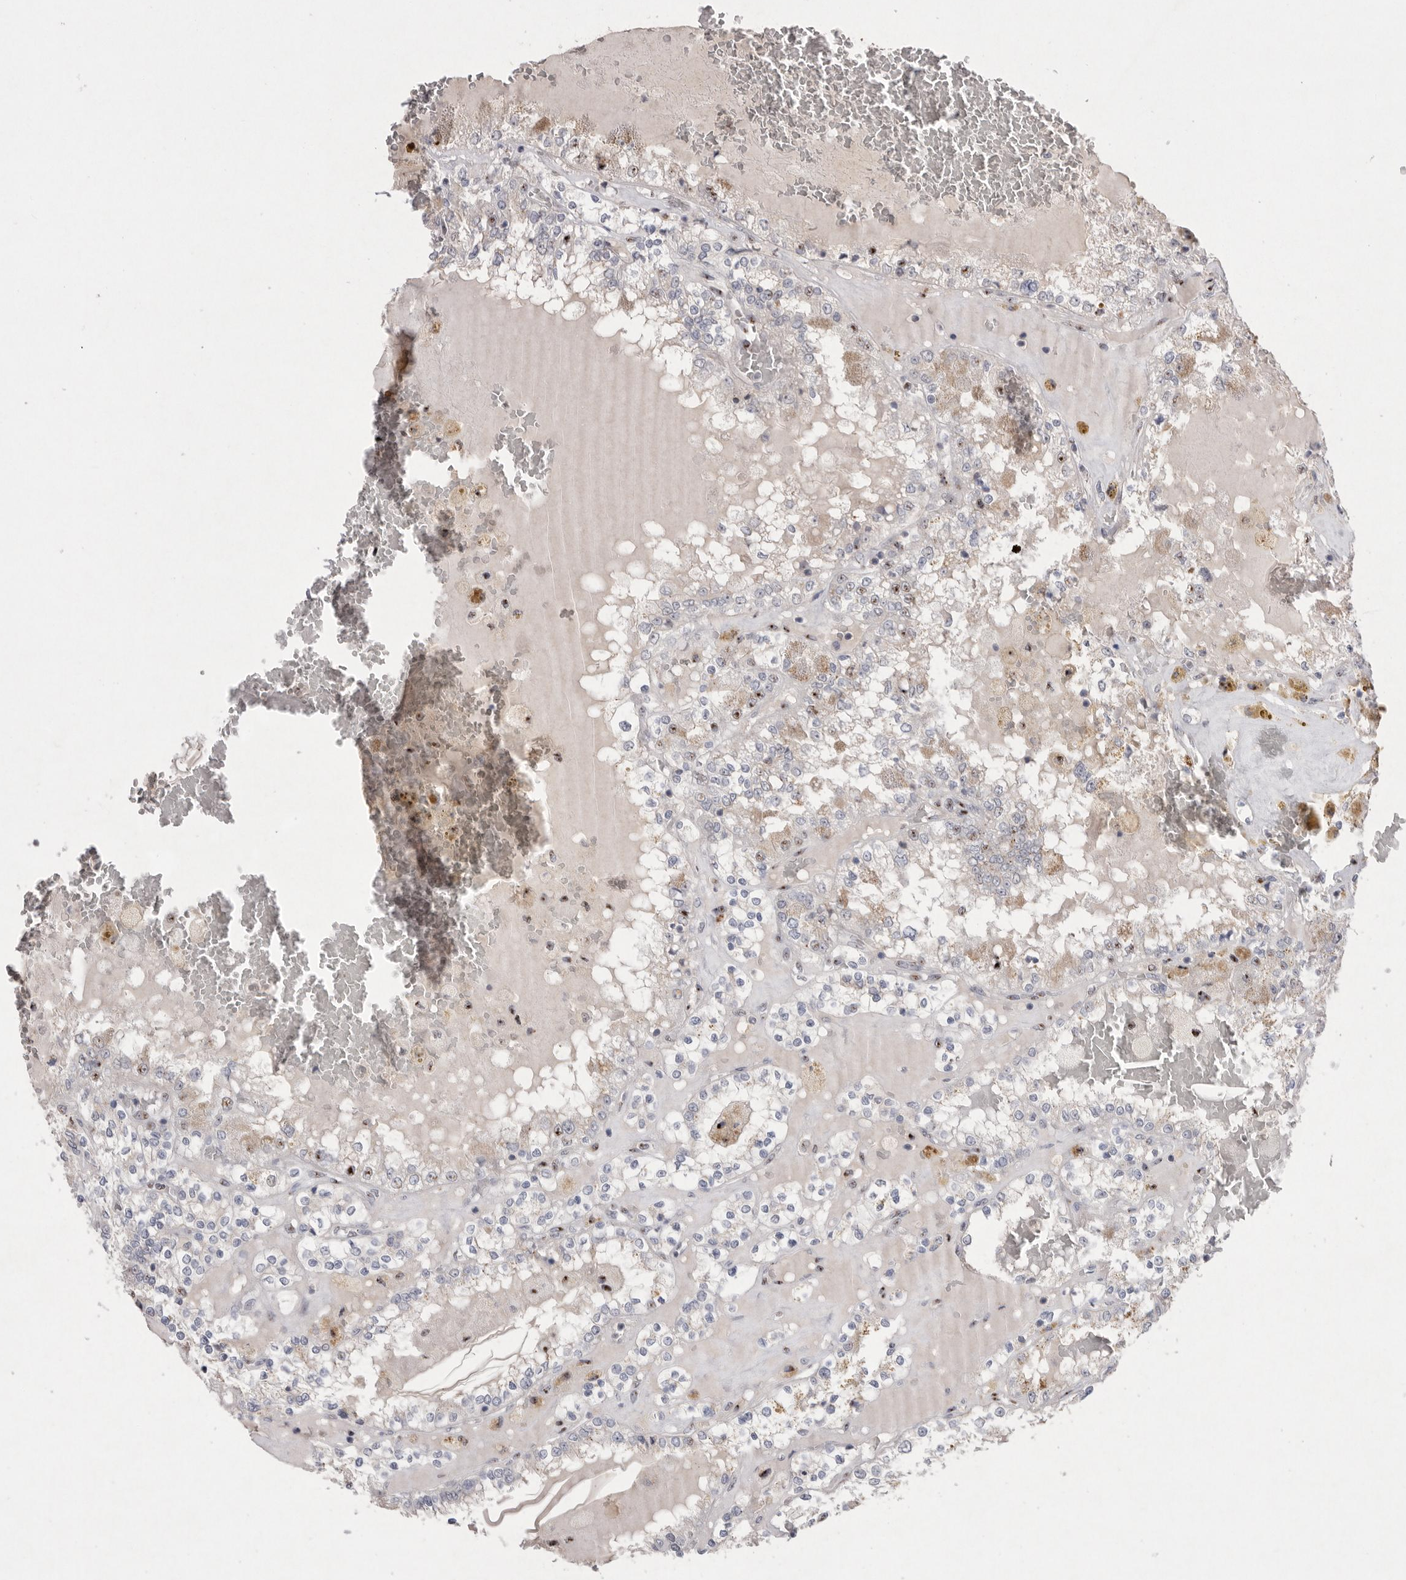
{"staining": {"intensity": "moderate", "quantity": "<25%", "location": "nuclear"}, "tissue": "renal cancer", "cell_type": "Tumor cells", "image_type": "cancer", "snomed": [{"axis": "morphology", "description": "Adenocarcinoma, NOS"}, {"axis": "topography", "description": "Kidney"}], "caption": "Tumor cells display low levels of moderate nuclear expression in about <25% of cells in human adenocarcinoma (renal).", "gene": "HUS1", "patient": {"sex": "female", "age": 56}}